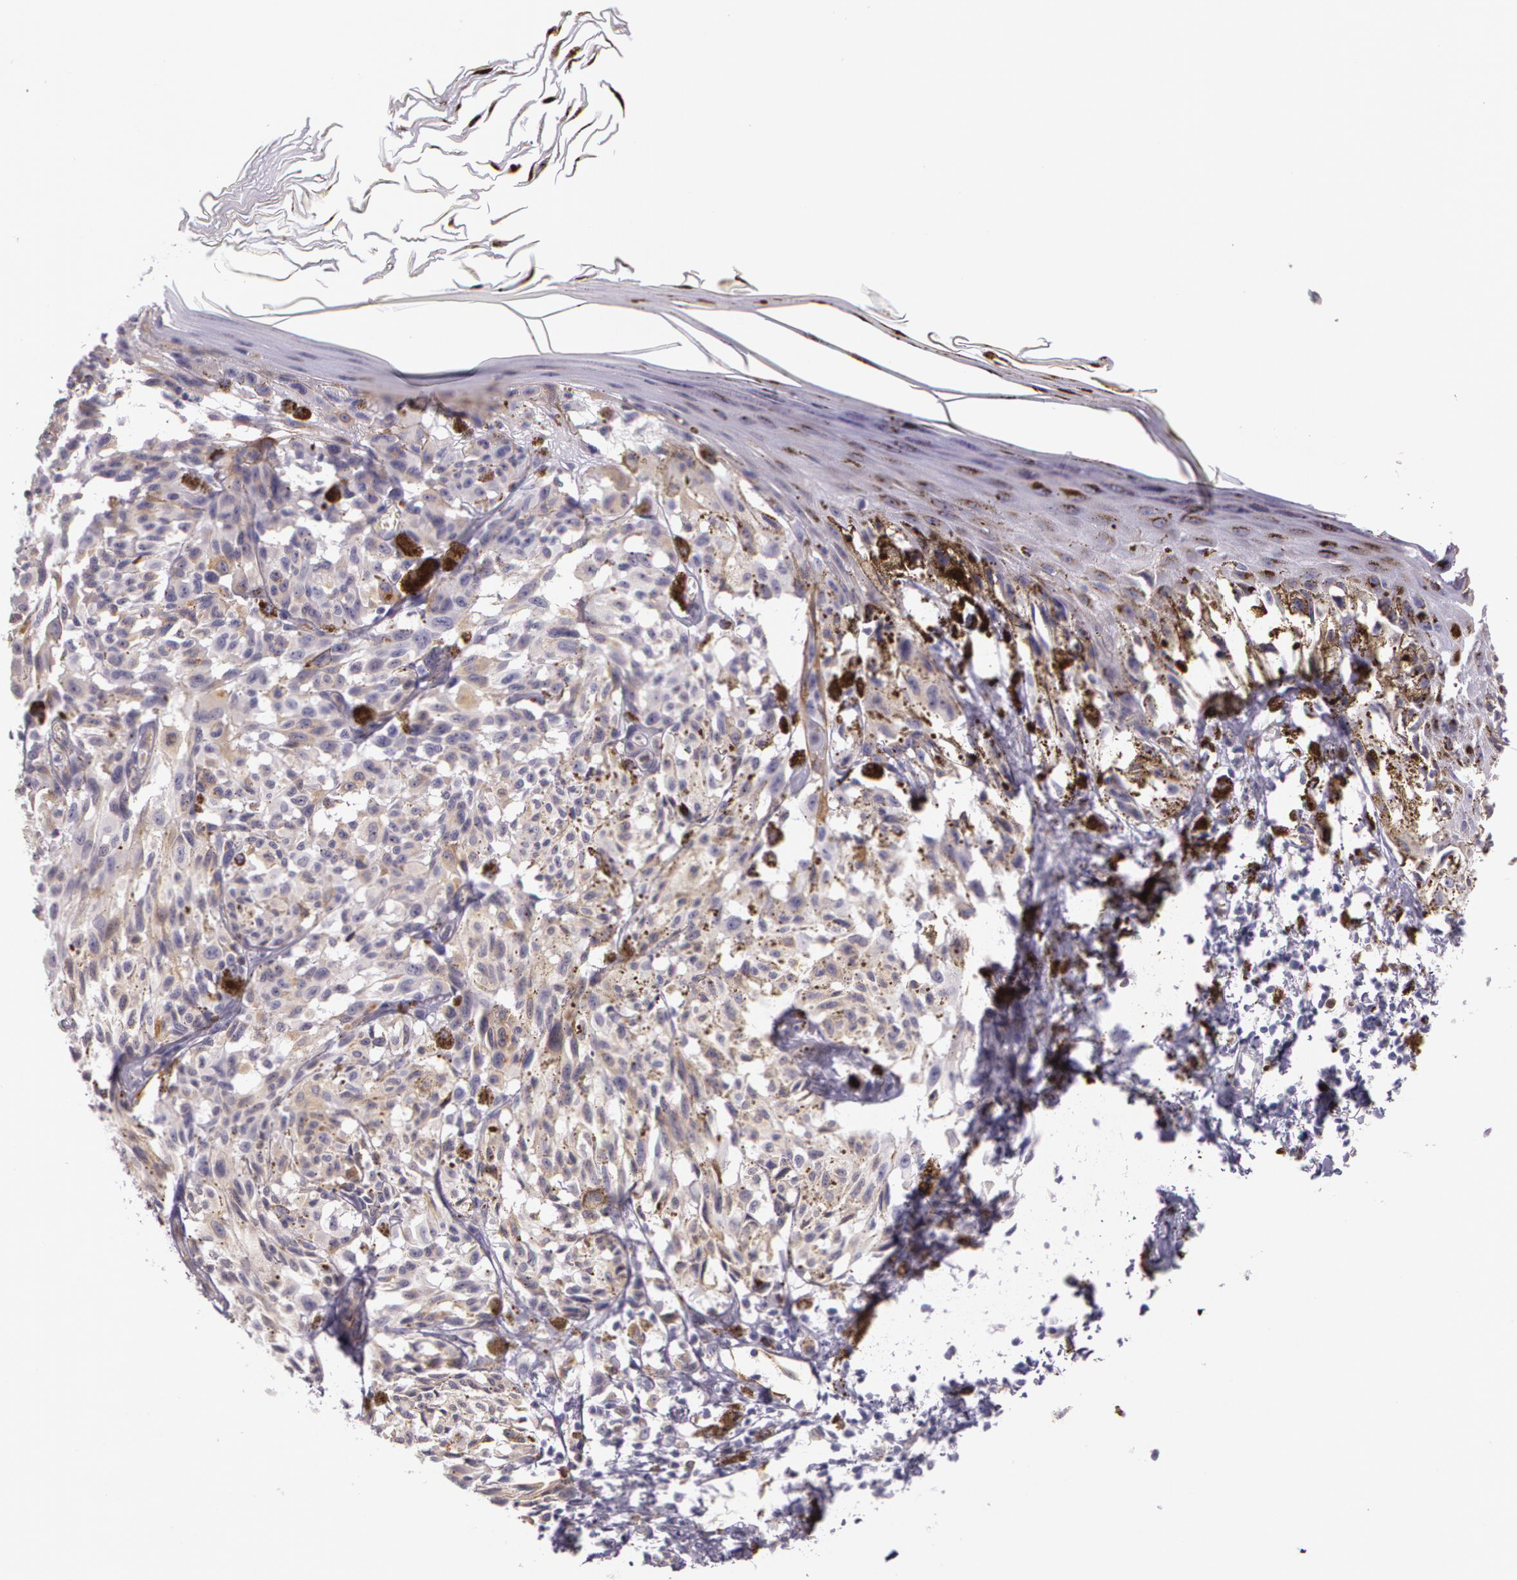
{"staining": {"intensity": "weak", "quantity": "25%-75%", "location": "cytoplasmic/membranous"}, "tissue": "melanoma", "cell_type": "Tumor cells", "image_type": "cancer", "snomed": [{"axis": "morphology", "description": "Malignant melanoma, NOS"}, {"axis": "topography", "description": "Skin"}], "caption": "Melanoma stained with DAB (3,3'-diaminobenzidine) immunohistochemistry (IHC) shows low levels of weak cytoplasmic/membranous expression in approximately 25%-75% of tumor cells.", "gene": "APP", "patient": {"sex": "female", "age": 72}}